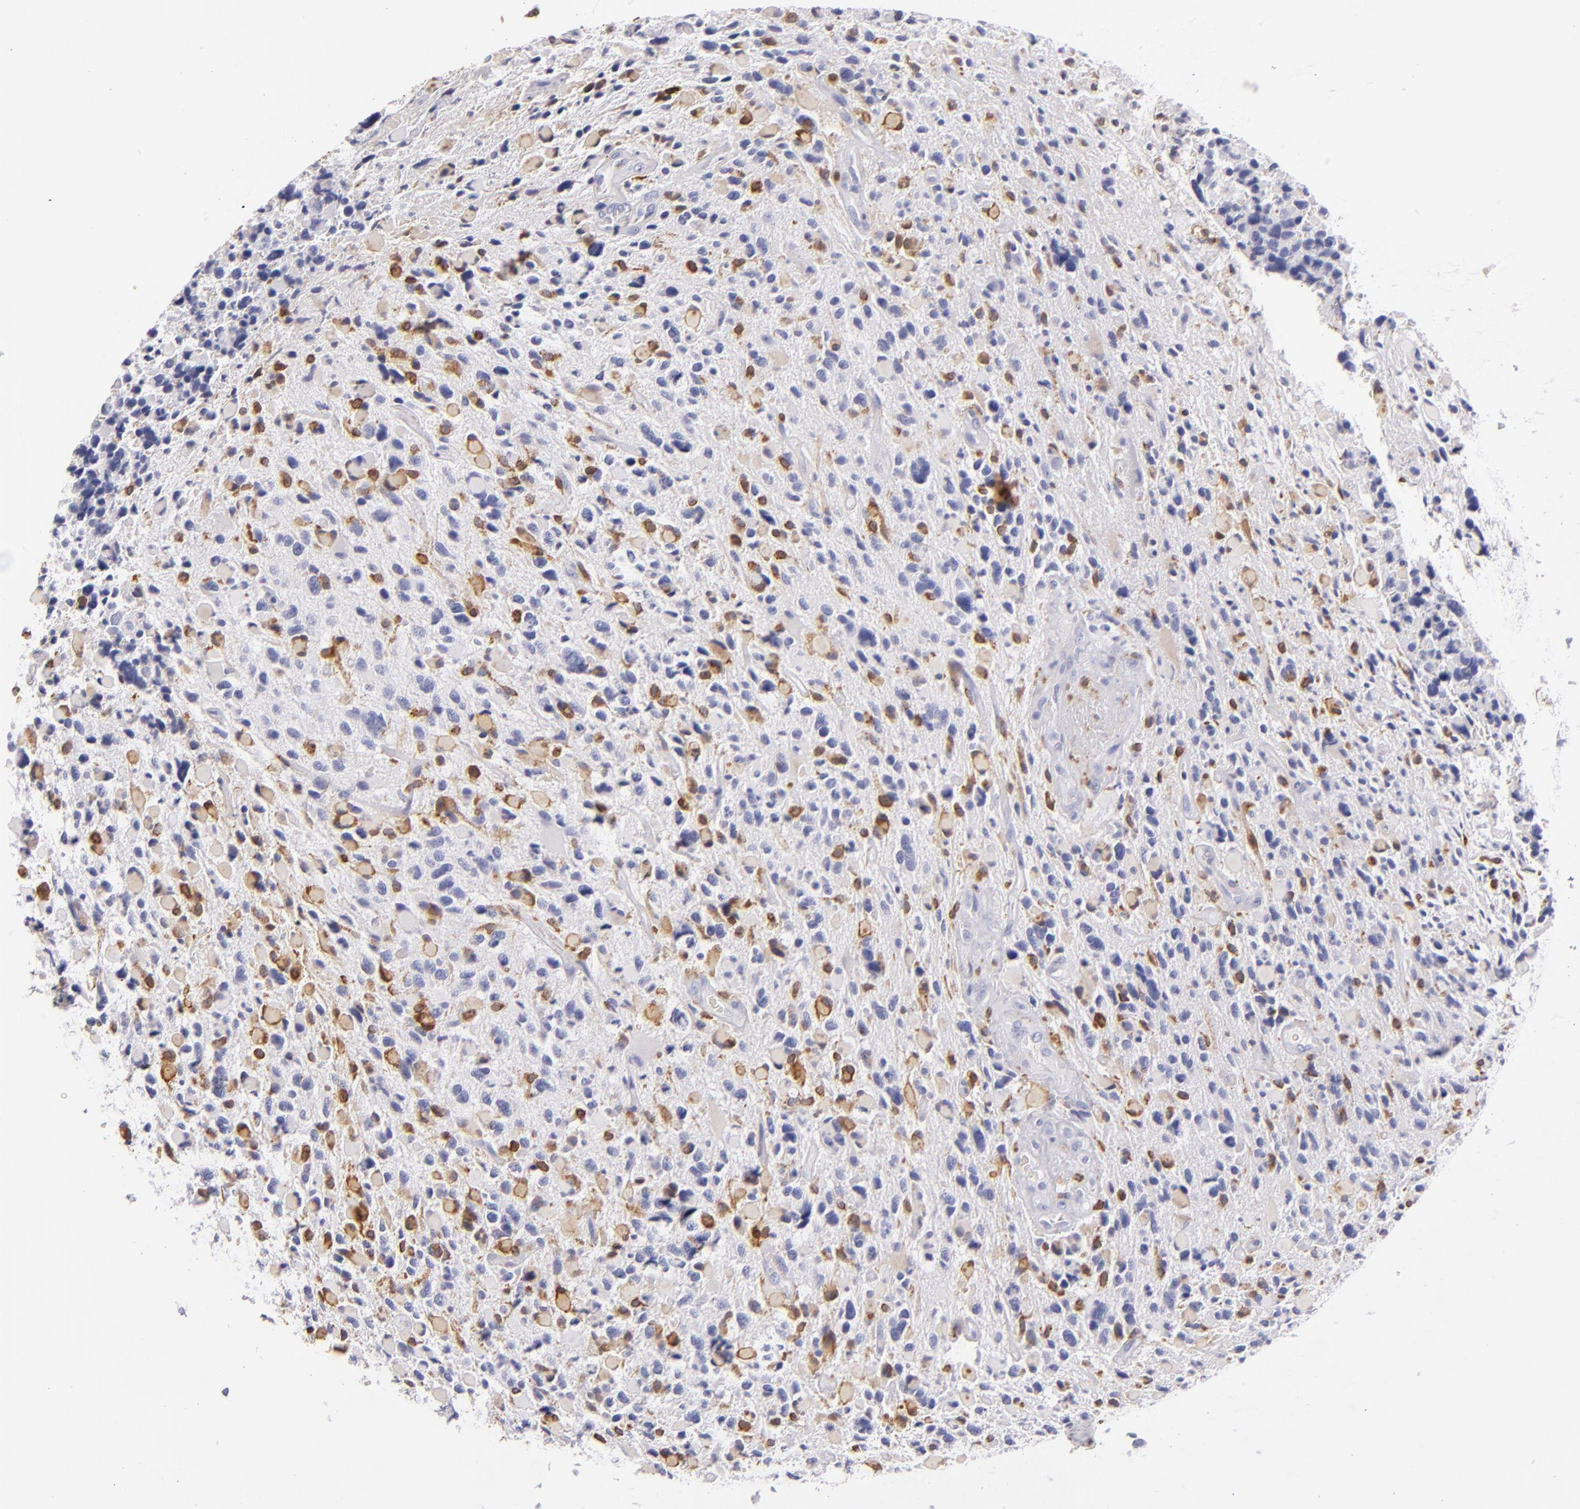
{"staining": {"intensity": "moderate", "quantity": "25%-75%", "location": "cytoplasmic/membranous"}, "tissue": "glioma", "cell_type": "Tumor cells", "image_type": "cancer", "snomed": [{"axis": "morphology", "description": "Glioma, malignant, High grade"}, {"axis": "topography", "description": "Brain"}], "caption": "Immunohistochemistry (DAB) staining of glioma displays moderate cytoplasmic/membranous protein staining in about 25%-75% of tumor cells. Using DAB (3,3'-diaminobenzidine) (brown) and hematoxylin (blue) stains, captured at high magnification using brightfield microscopy.", "gene": "CD74", "patient": {"sex": "female", "age": 37}}